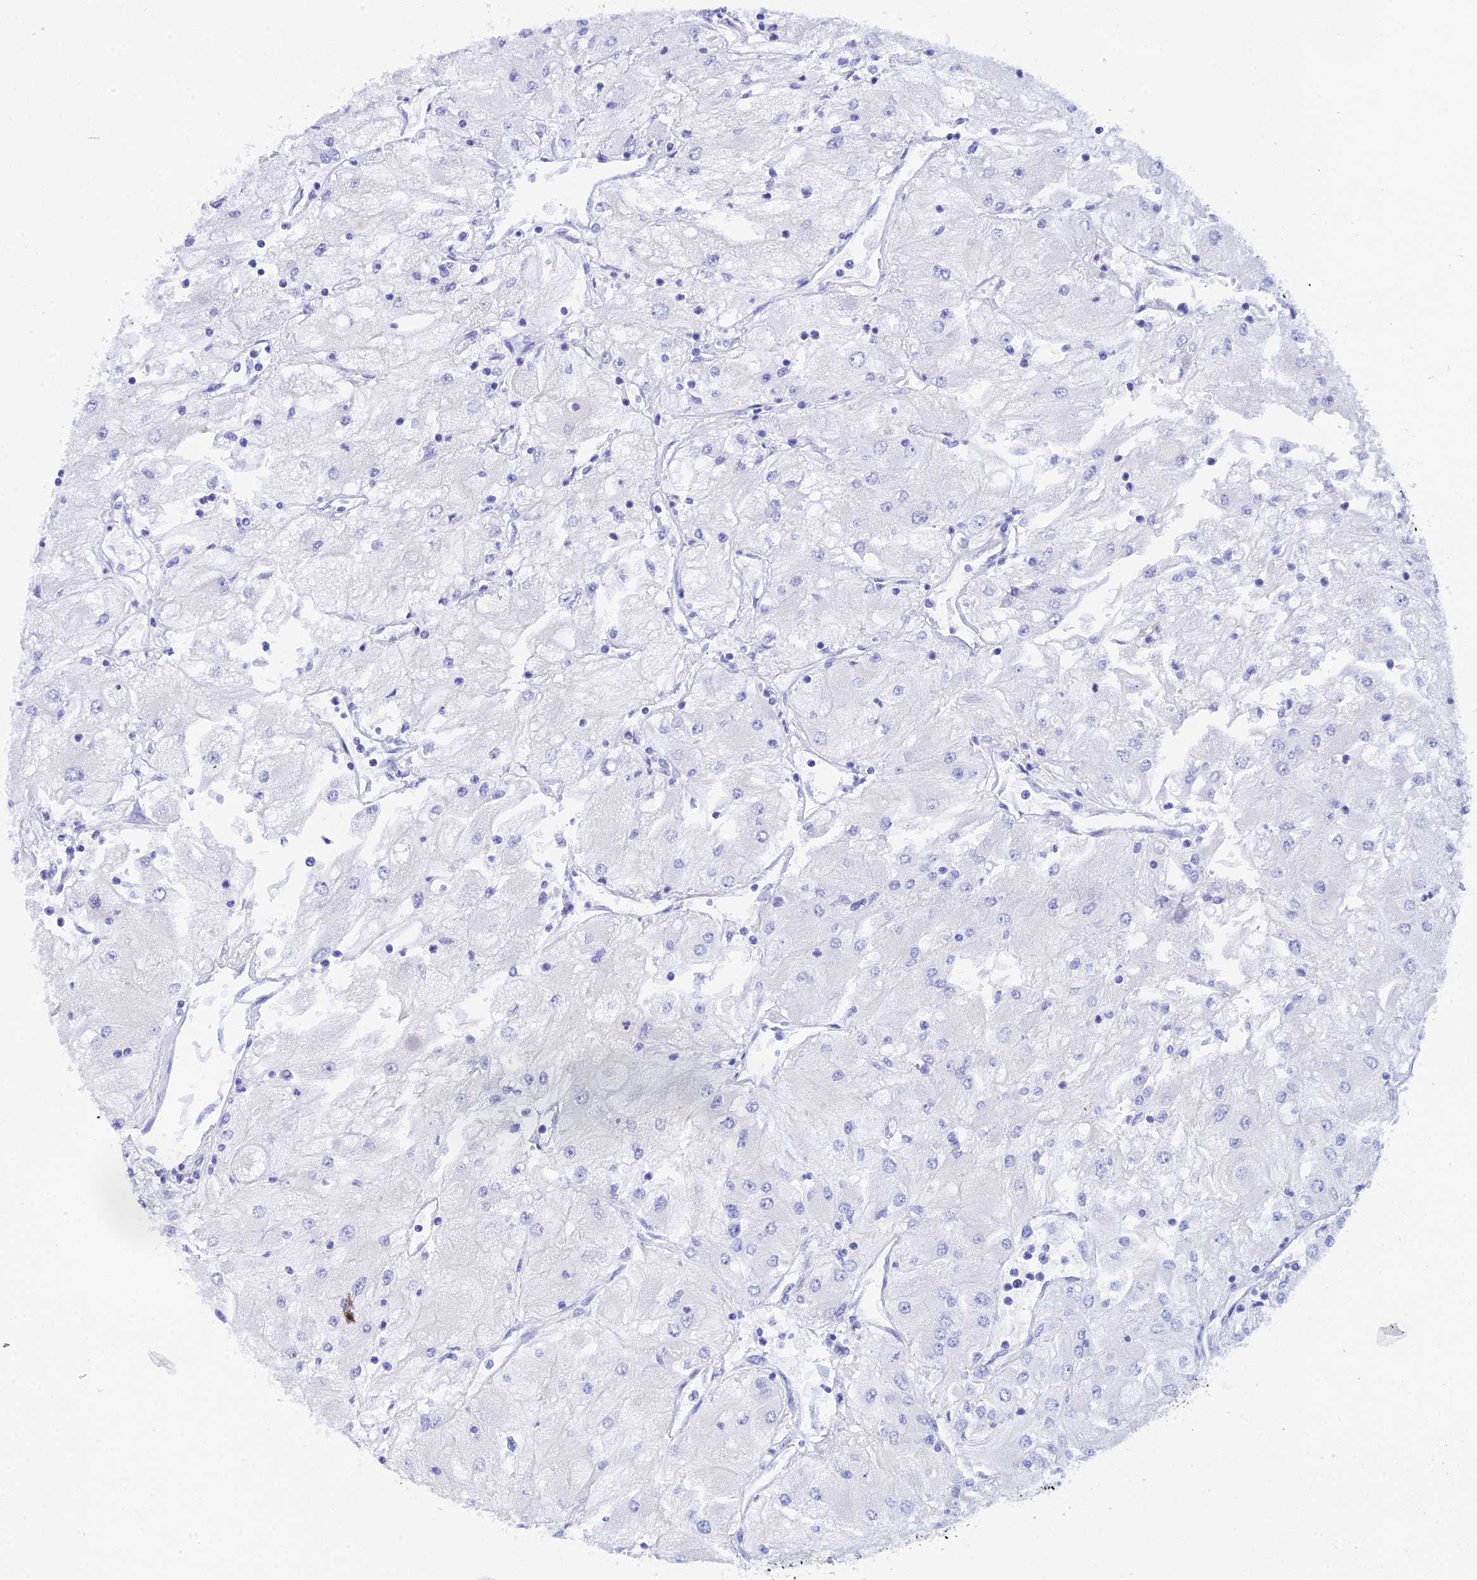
{"staining": {"intensity": "negative", "quantity": "none", "location": "none"}, "tissue": "renal cancer", "cell_type": "Tumor cells", "image_type": "cancer", "snomed": [{"axis": "morphology", "description": "Adenocarcinoma, NOS"}, {"axis": "topography", "description": "Kidney"}], "caption": "Immunohistochemical staining of adenocarcinoma (renal) exhibits no significant expression in tumor cells.", "gene": "REG1A", "patient": {"sex": "male", "age": 80}}